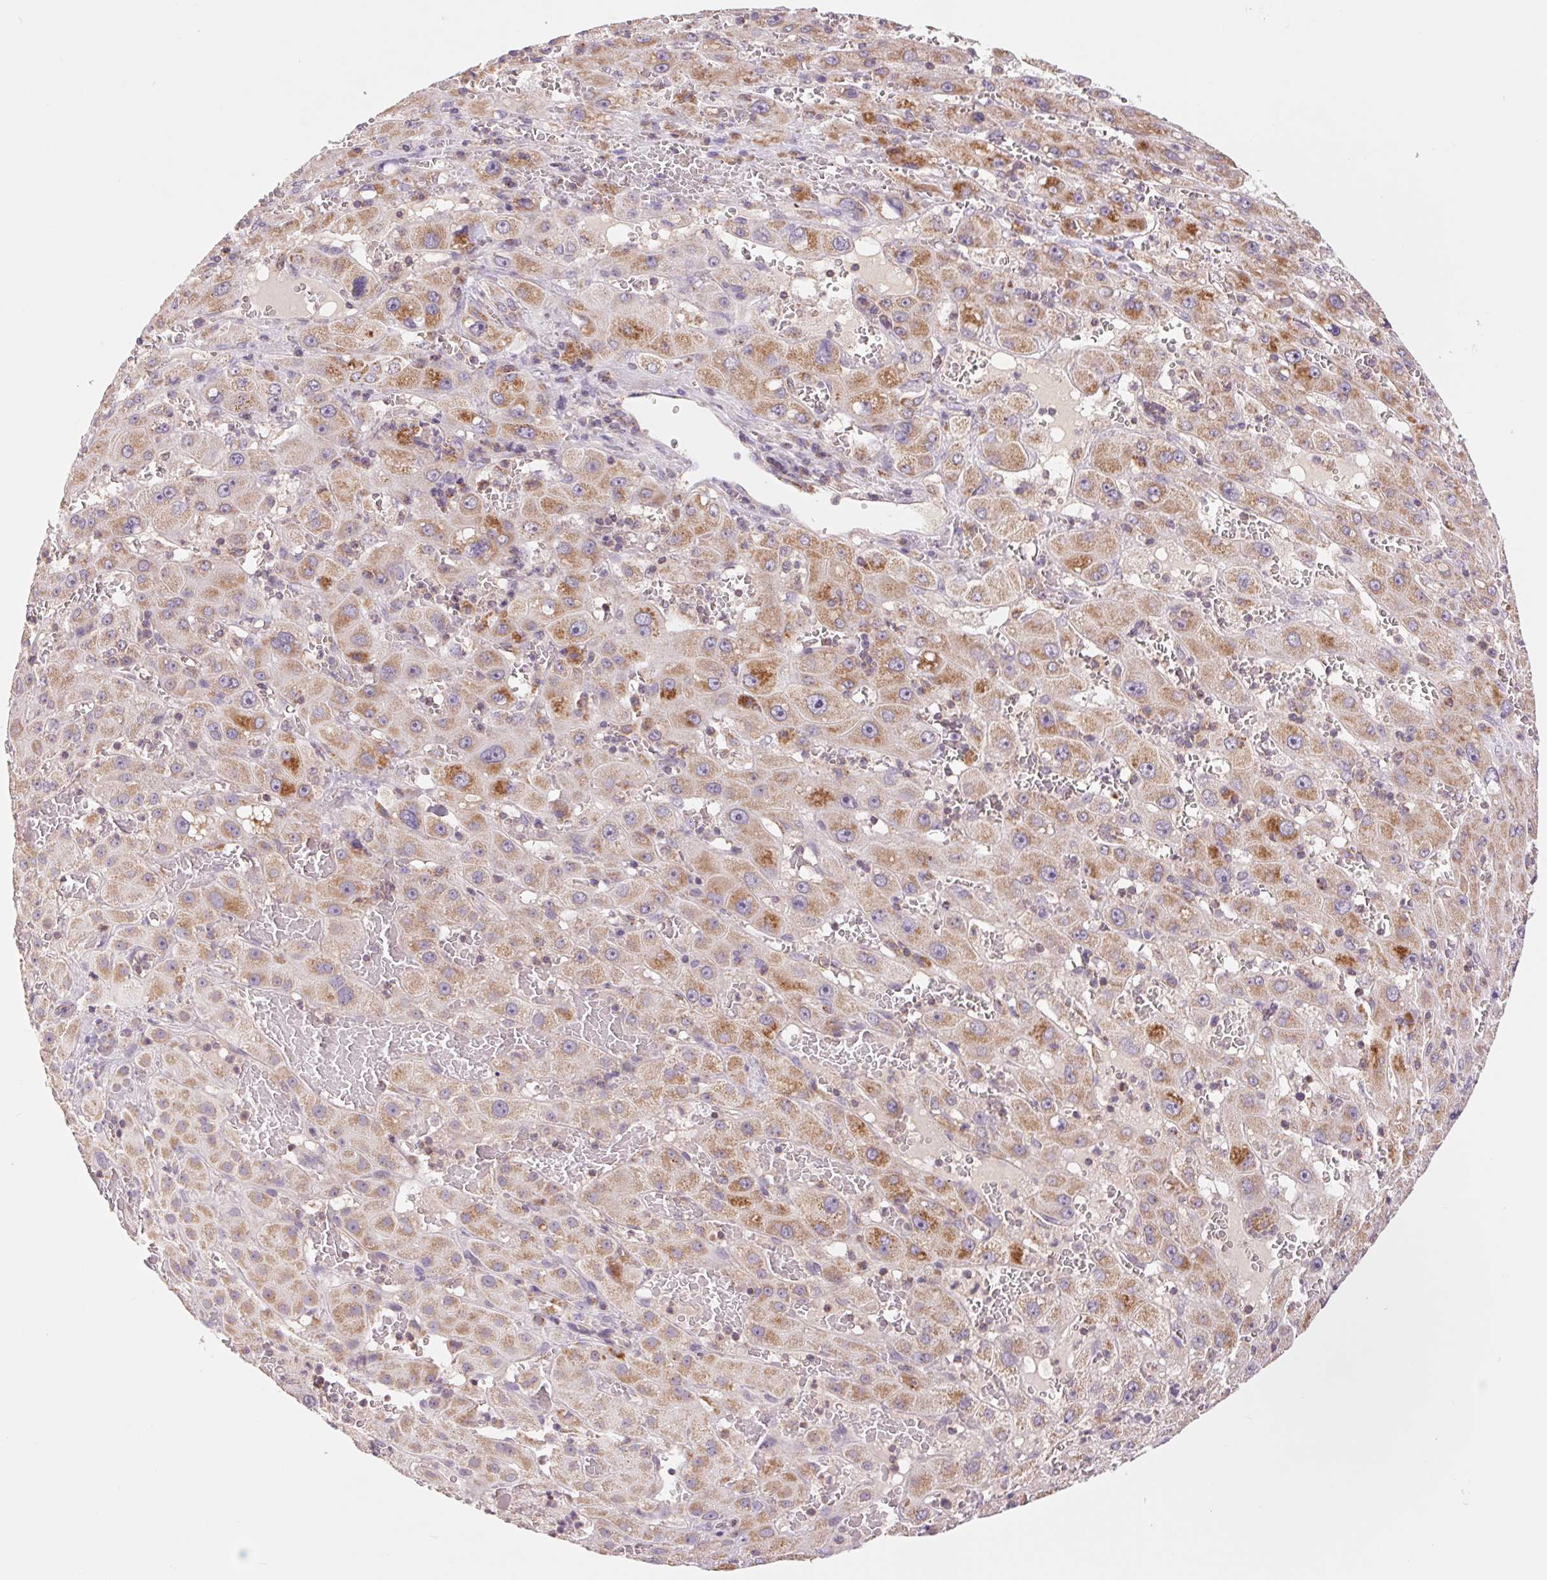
{"staining": {"intensity": "moderate", "quantity": "25%-75%", "location": "cytoplasmic/membranous"}, "tissue": "liver cancer", "cell_type": "Tumor cells", "image_type": "cancer", "snomed": [{"axis": "morphology", "description": "Carcinoma, Hepatocellular, NOS"}, {"axis": "topography", "description": "Liver"}], "caption": "Immunohistochemical staining of liver cancer (hepatocellular carcinoma) reveals medium levels of moderate cytoplasmic/membranous positivity in about 25%-75% of tumor cells.", "gene": "COX6A1", "patient": {"sex": "female", "age": 73}}